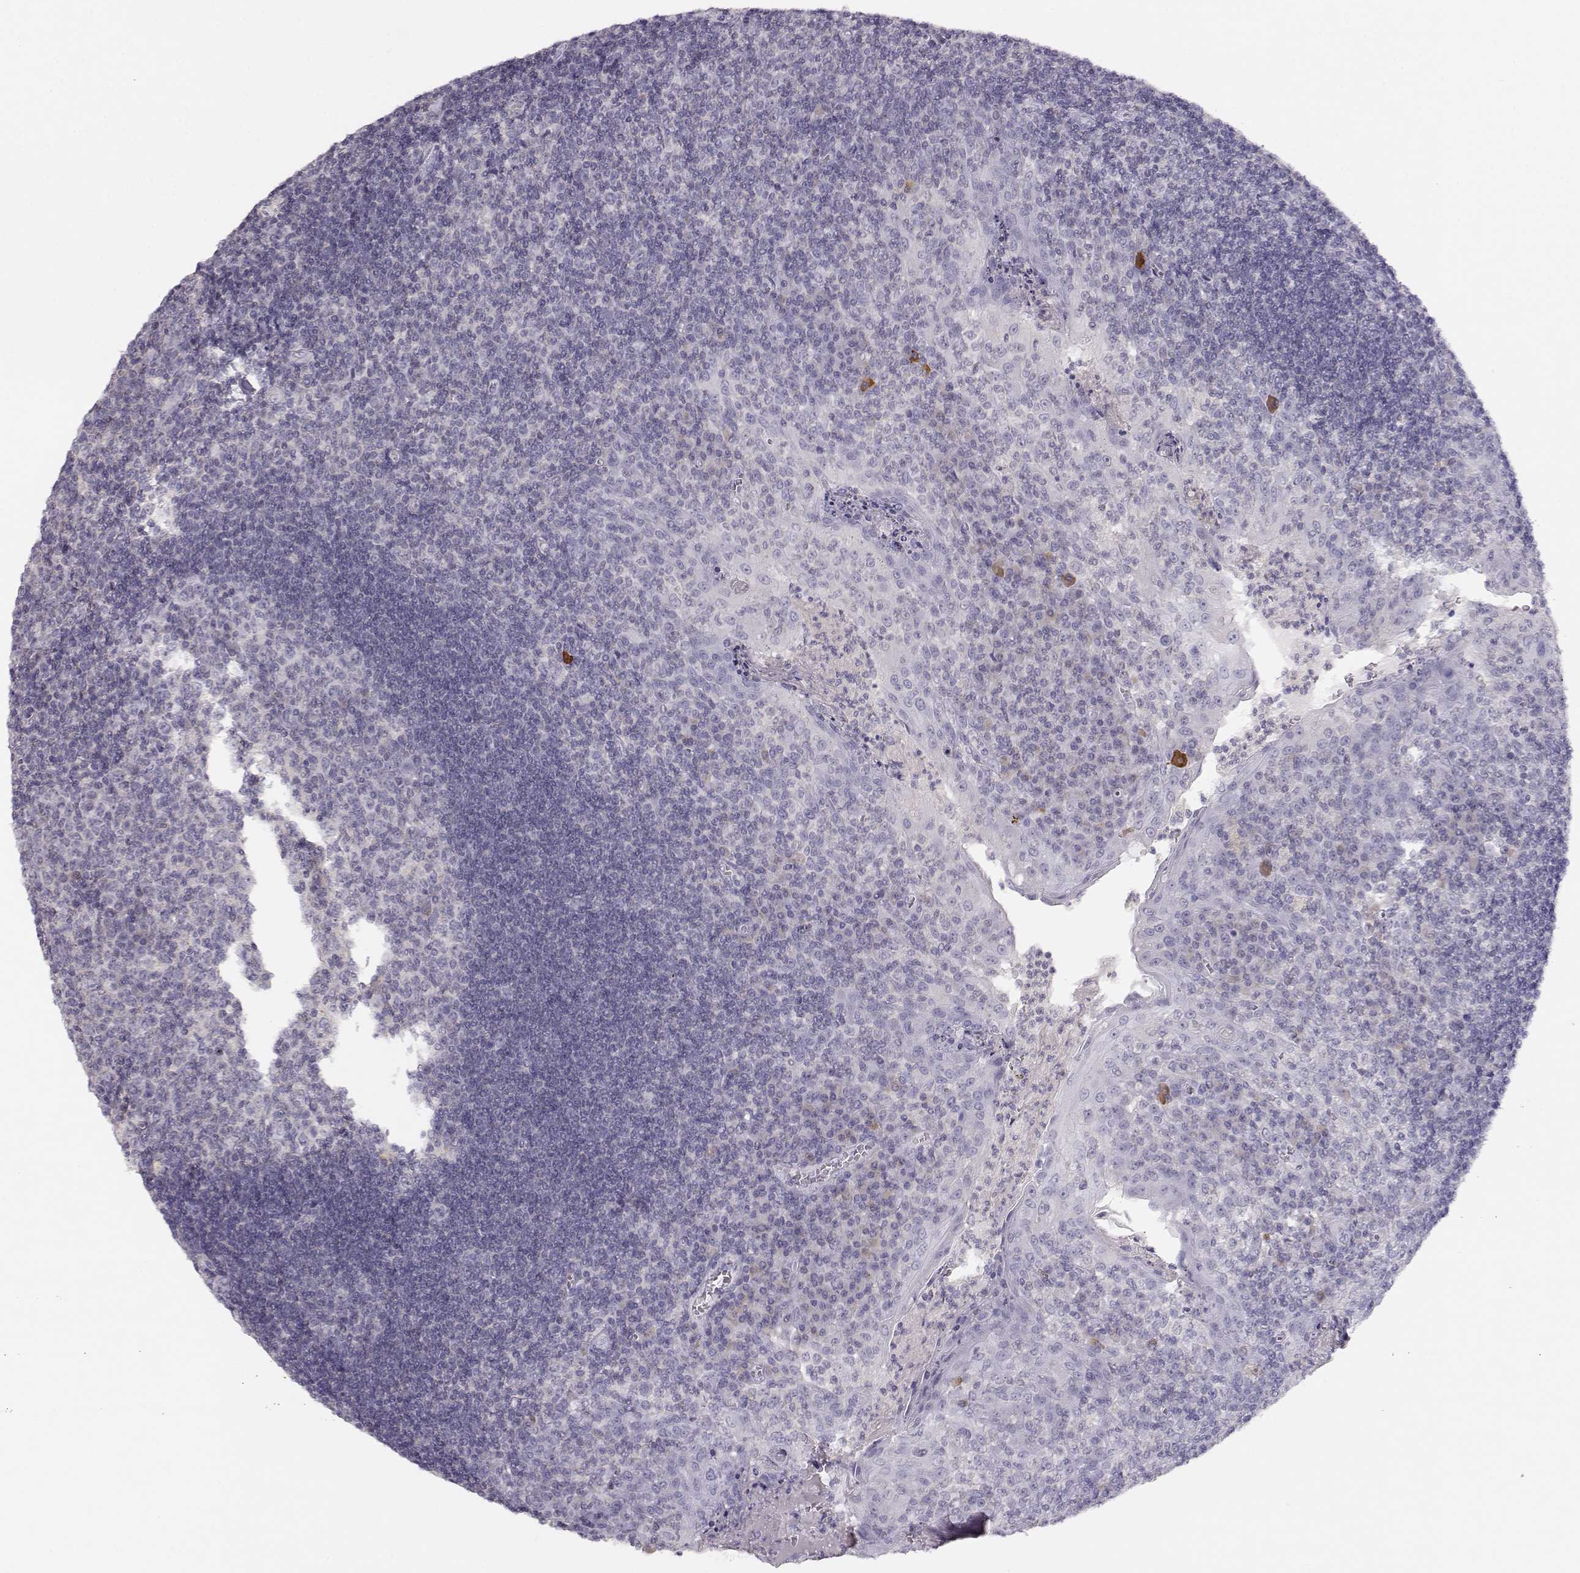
{"staining": {"intensity": "negative", "quantity": "none", "location": "none"}, "tissue": "tonsil", "cell_type": "Germinal center cells", "image_type": "normal", "snomed": [{"axis": "morphology", "description": "Normal tissue, NOS"}, {"axis": "topography", "description": "Tonsil"}], "caption": "An immunohistochemistry photomicrograph of benign tonsil is shown. There is no staining in germinal center cells of tonsil.", "gene": "FAM166A", "patient": {"sex": "female", "age": 12}}